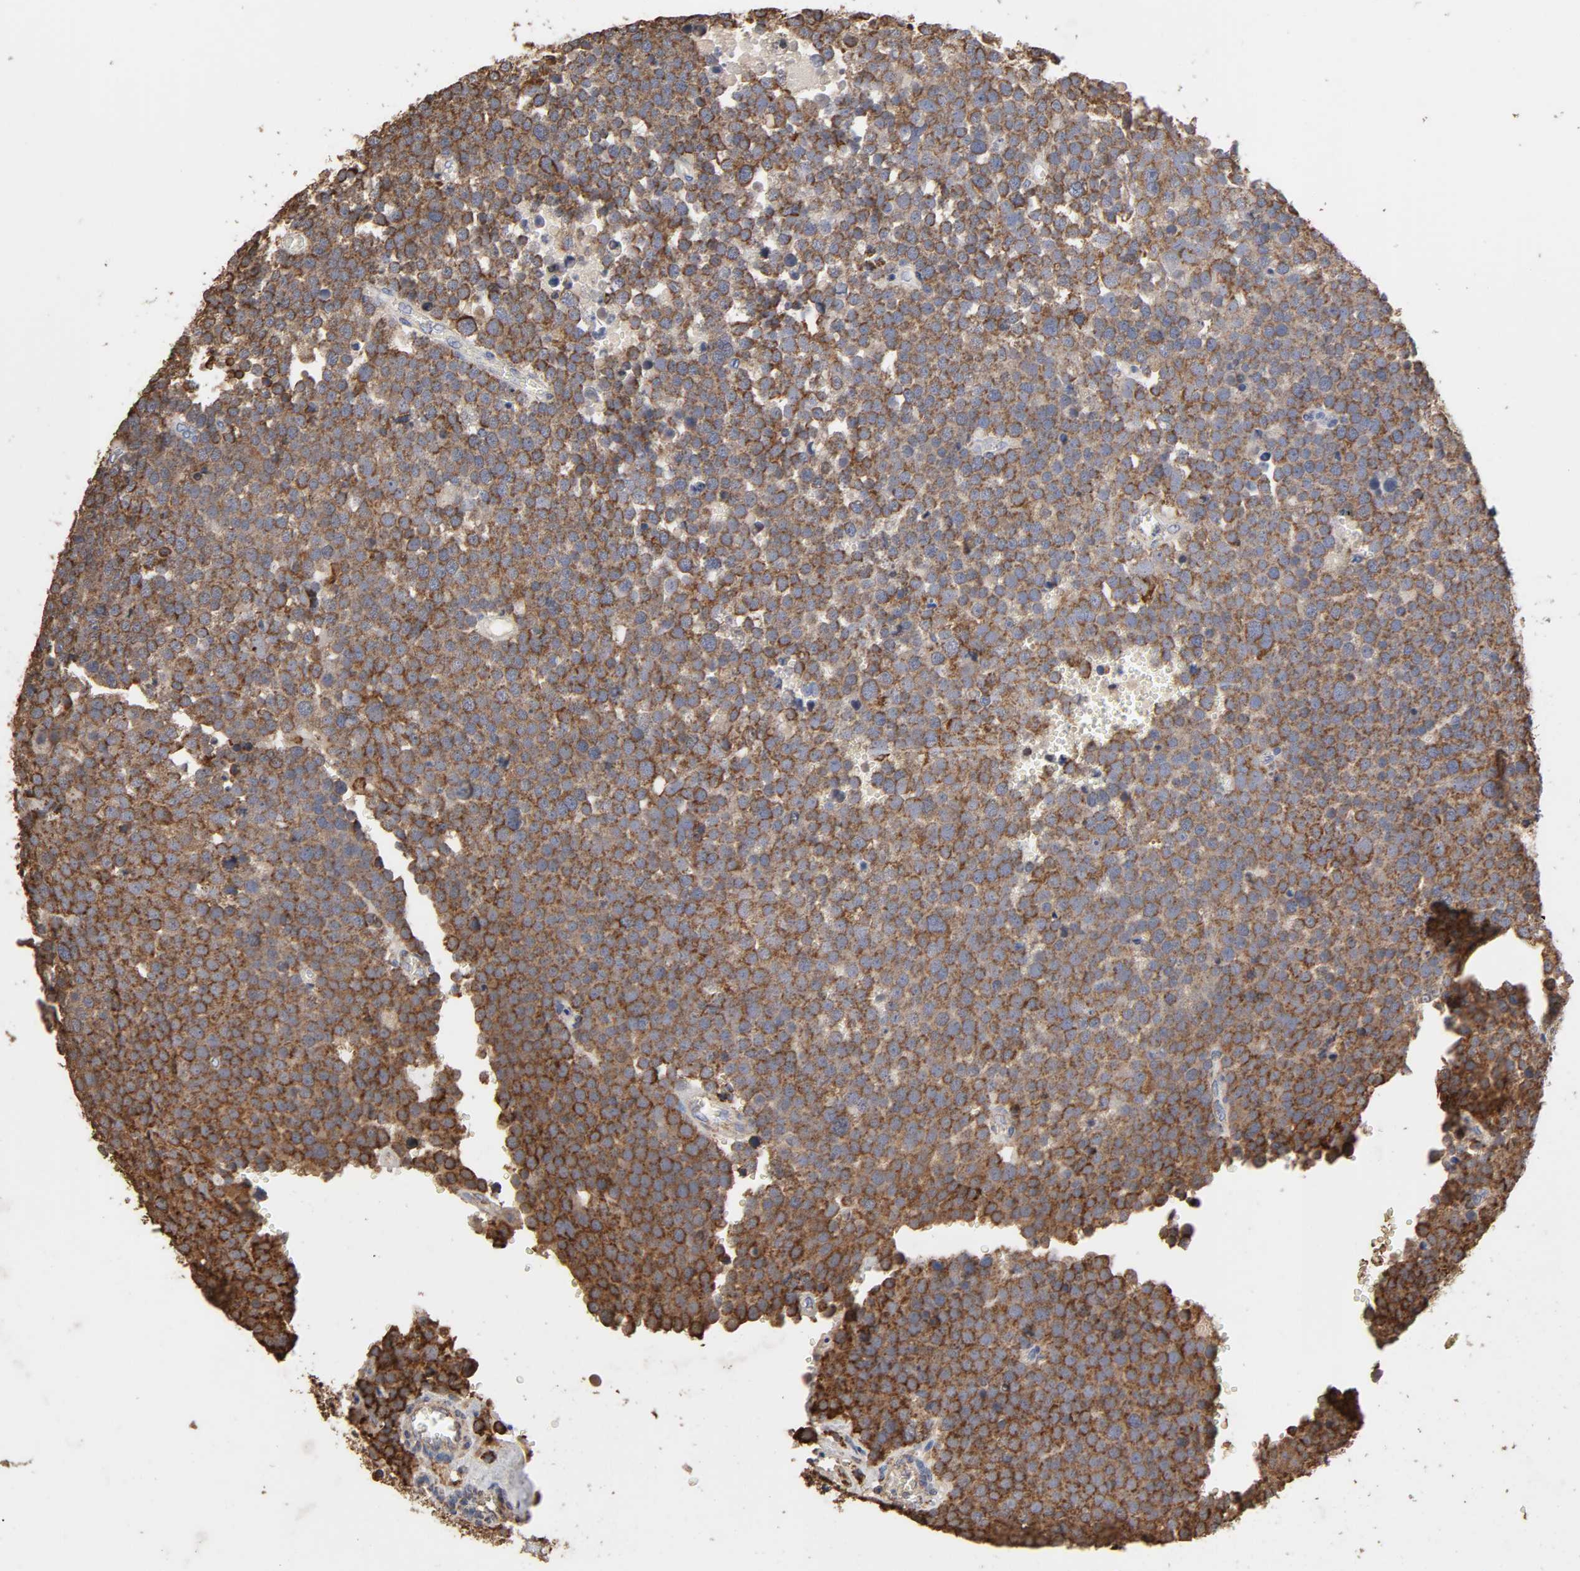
{"staining": {"intensity": "strong", "quantity": ">75%", "location": "cytoplasmic/membranous"}, "tissue": "testis cancer", "cell_type": "Tumor cells", "image_type": "cancer", "snomed": [{"axis": "morphology", "description": "Seminoma, NOS"}, {"axis": "topography", "description": "Testis"}], "caption": "Human testis cancer (seminoma) stained for a protein (brown) shows strong cytoplasmic/membranous positive expression in about >75% of tumor cells.", "gene": "CYCS", "patient": {"sex": "male", "age": 71}}